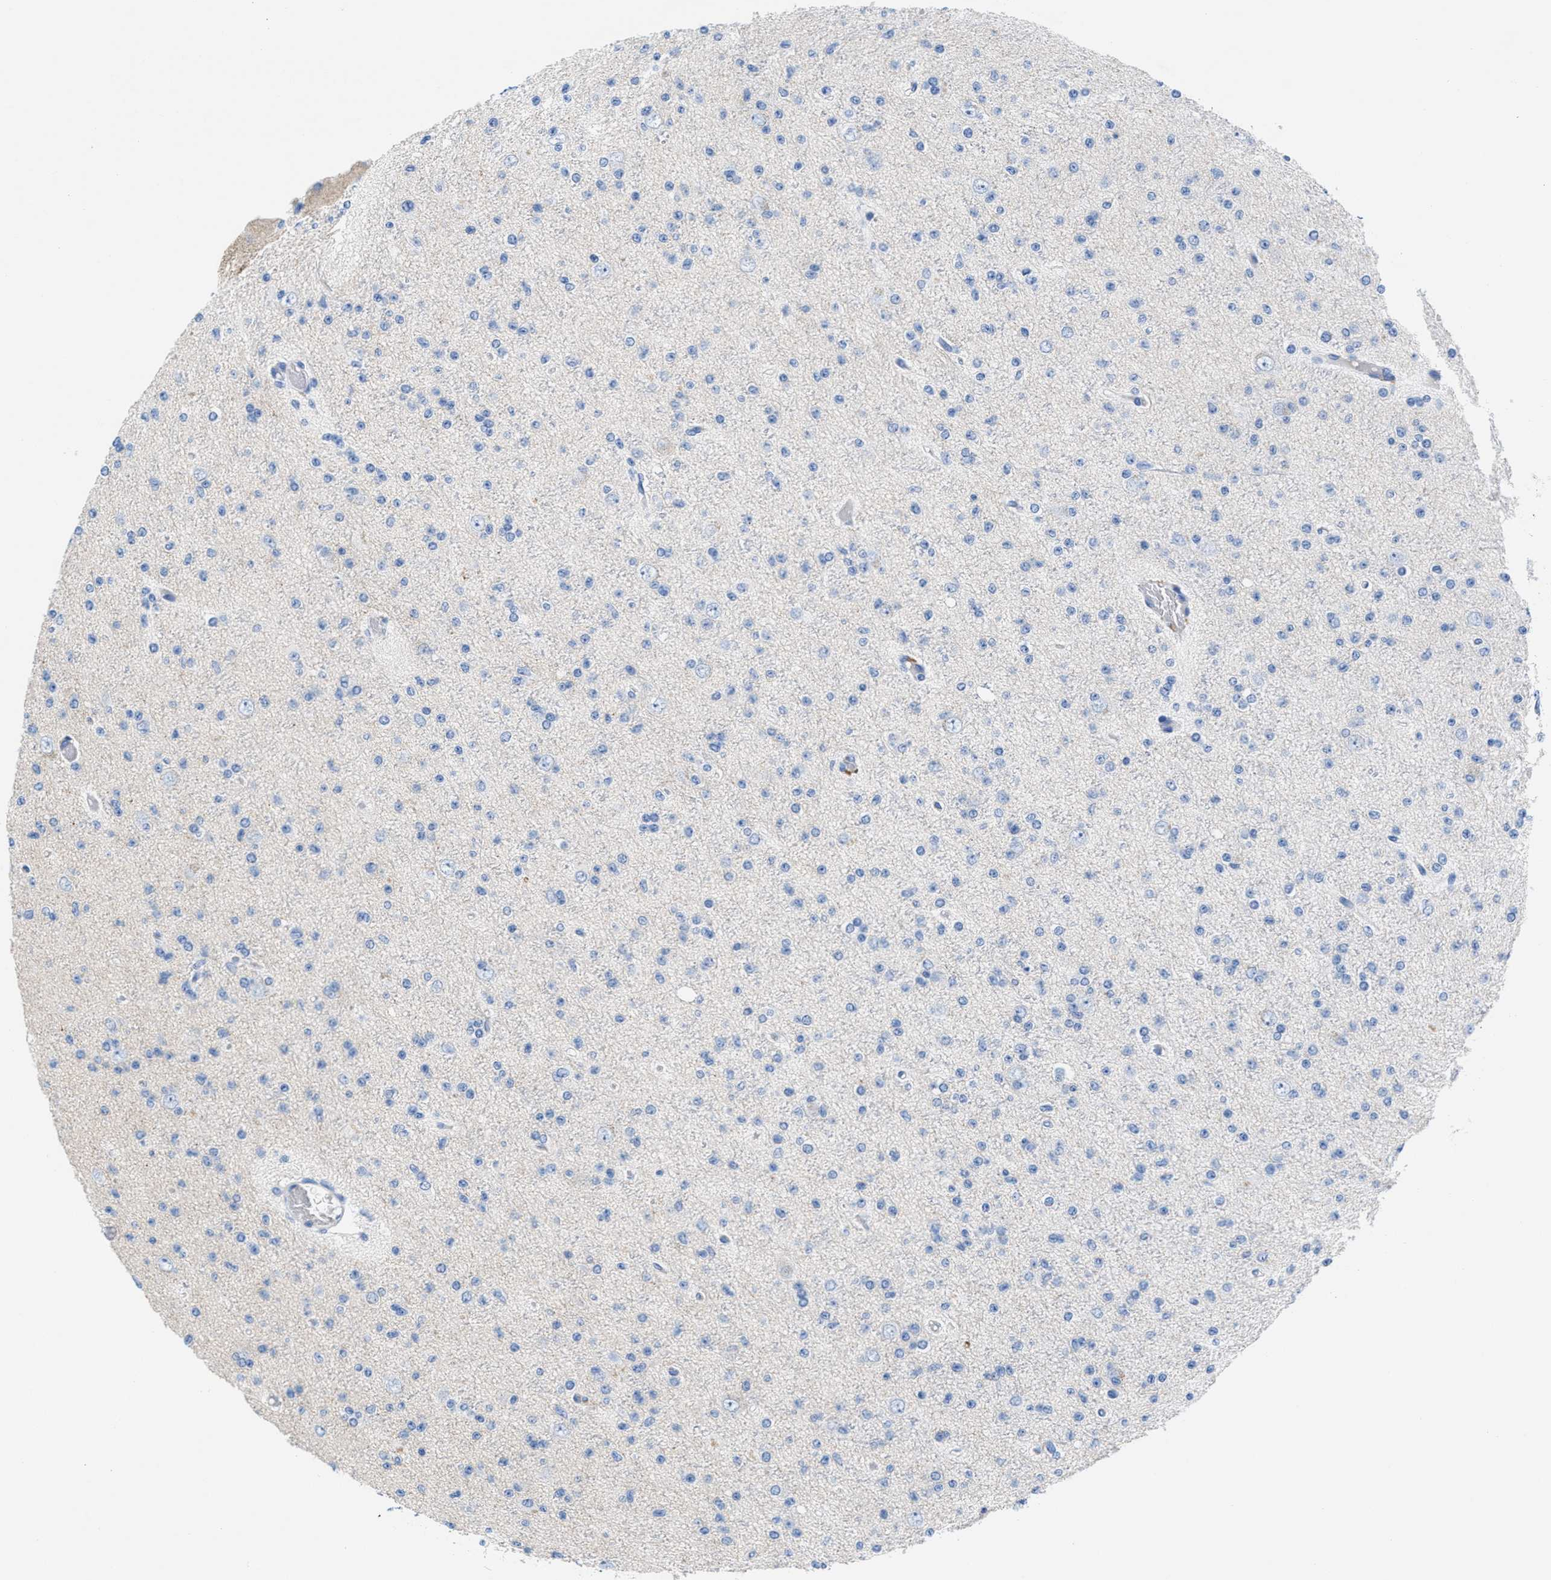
{"staining": {"intensity": "negative", "quantity": "none", "location": "none"}, "tissue": "glioma", "cell_type": "Tumor cells", "image_type": "cancer", "snomed": [{"axis": "morphology", "description": "Glioma, malignant, Low grade"}, {"axis": "topography", "description": "Brain"}], "caption": "Tumor cells show no significant staining in malignant glioma (low-grade).", "gene": "SLFN13", "patient": {"sex": "female", "age": 22}}